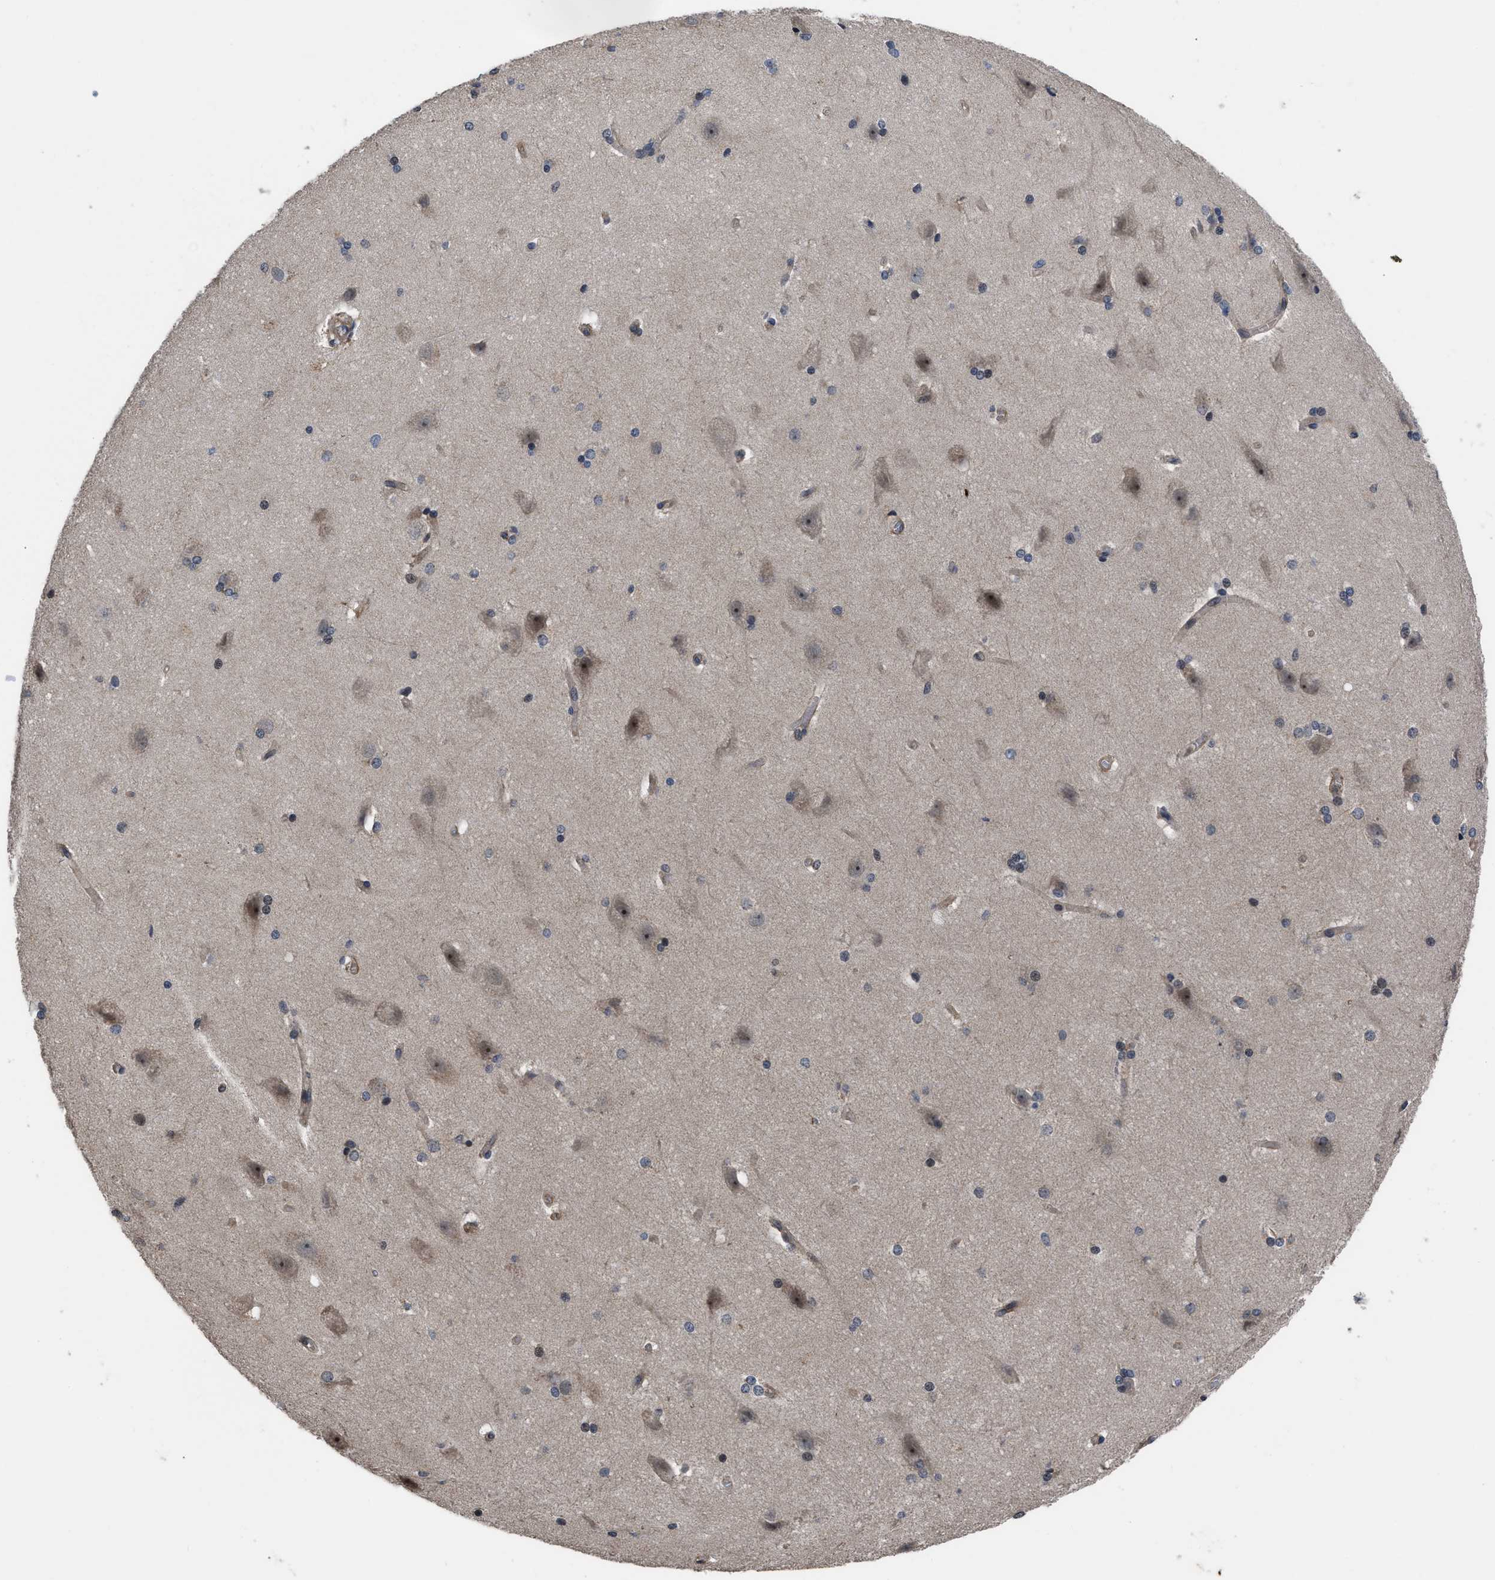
{"staining": {"intensity": "moderate", "quantity": "25%-75%", "location": "cytoplasmic/membranous"}, "tissue": "cerebral cortex", "cell_type": "Endothelial cells", "image_type": "normal", "snomed": [{"axis": "morphology", "description": "Normal tissue, NOS"}, {"axis": "topography", "description": "Cerebral cortex"}, {"axis": "topography", "description": "Hippocampus"}], "caption": "DAB immunohistochemical staining of normal cerebral cortex displays moderate cytoplasmic/membranous protein expression in approximately 25%-75% of endothelial cells. (Stains: DAB in brown, nuclei in blue, Microscopy: brightfield microscopy at high magnification).", "gene": "DNAJC14", "patient": {"sex": "female", "age": 19}}